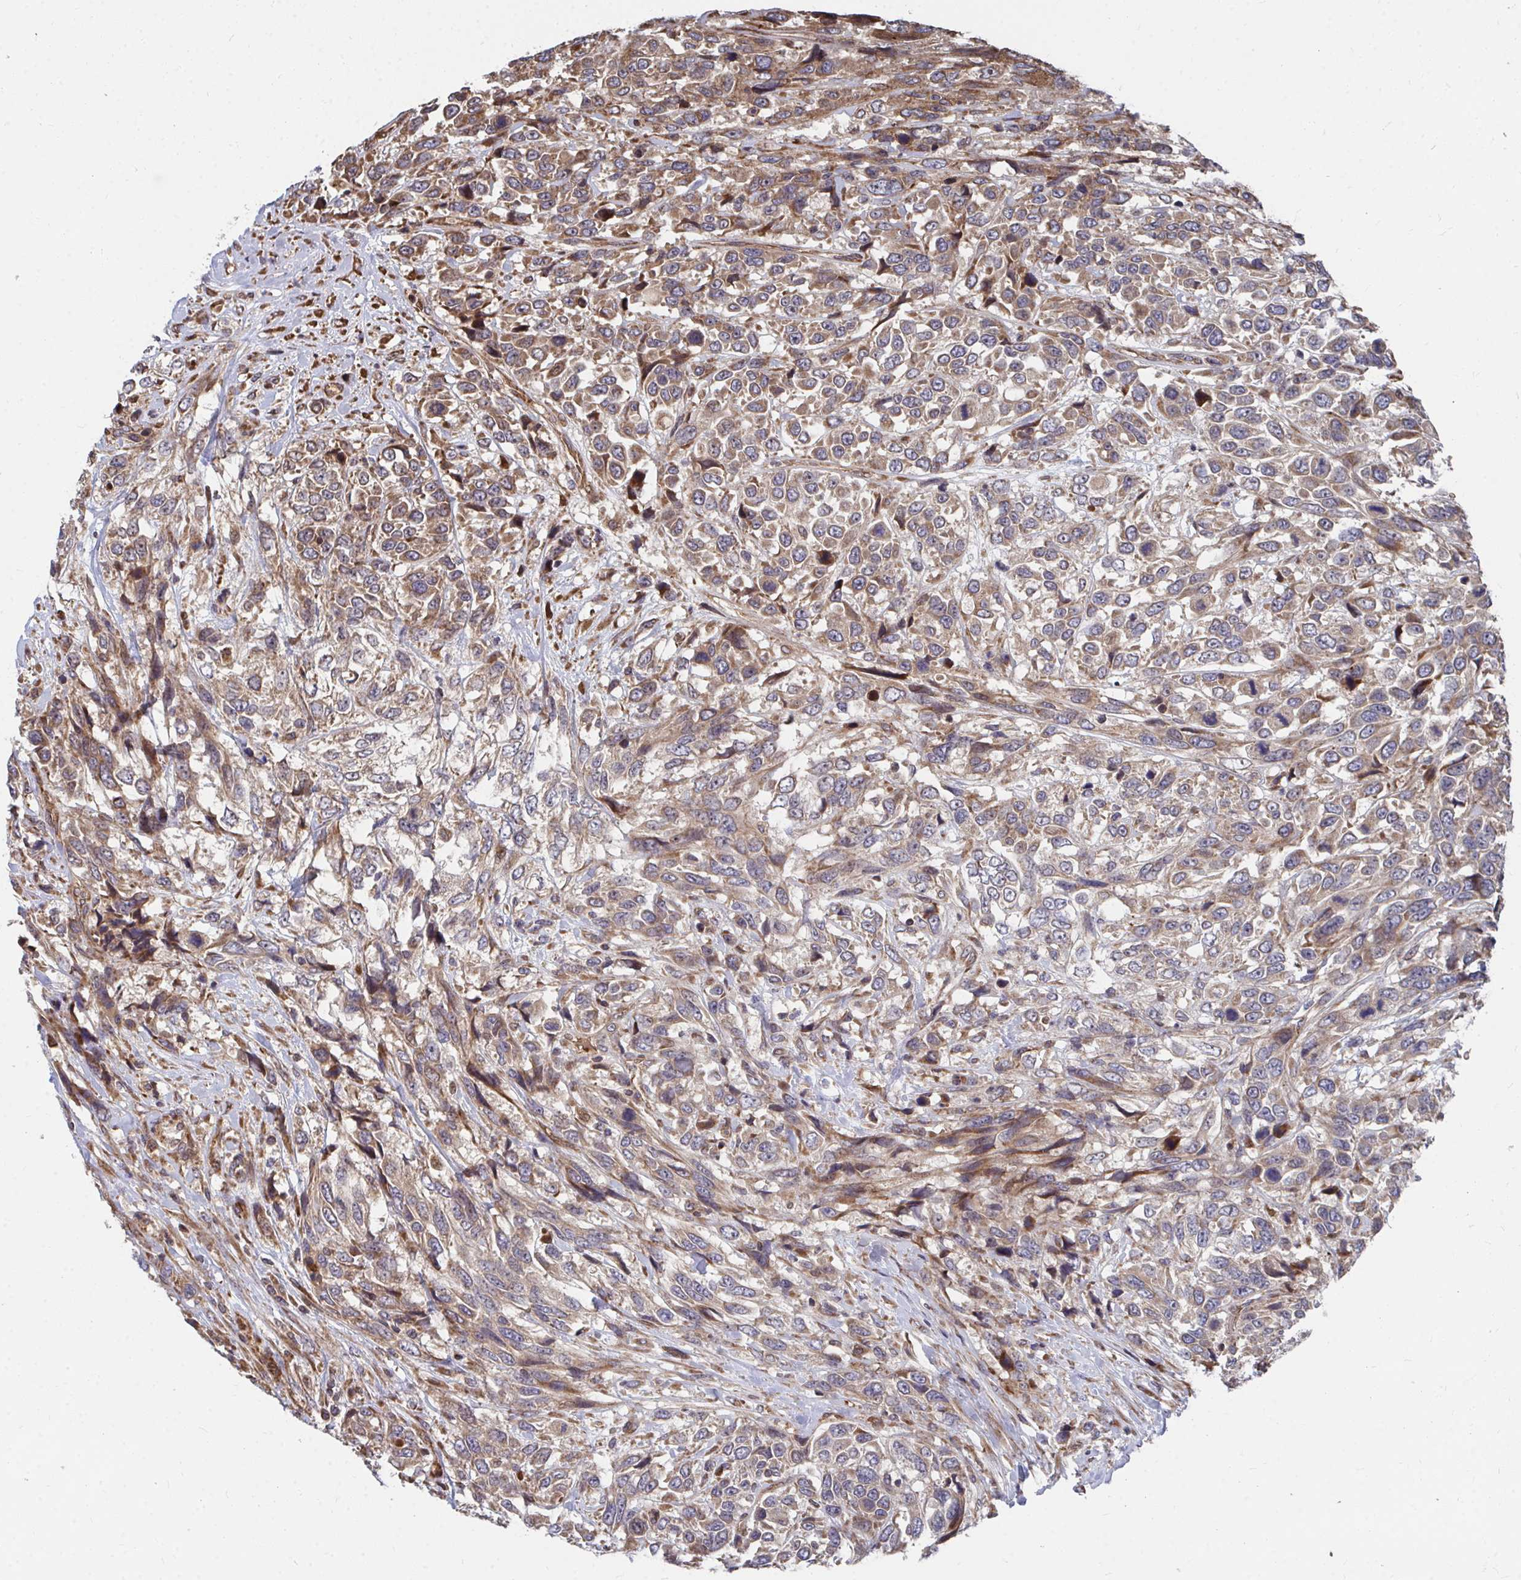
{"staining": {"intensity": "moderate", "quantity": ">75%", "location": "cytoplasmic/membranous"}, "tissue": "urothelial cancer", "cell_type": "Tumor cells", "image_type": "cancer", "snomed": [{"axis": "morphology", "description": "Urothelial carcinoma, High grade"}, {"axis": "topography", "description": "Urinary bladder"}], "caption": "IHC micrograph of neoplastic tissue: urothelial carcinoma (high-grade) stained using immunohistochemistry (IHC) displays medium levels of moderate protein expression localized specifically in the cytoplasmic/membranous of tumor cells, appearing as a cytoplasmic/membranous brown color.", "gene": "FAM89A", "patient": {"sex": "female", "age": 70}}